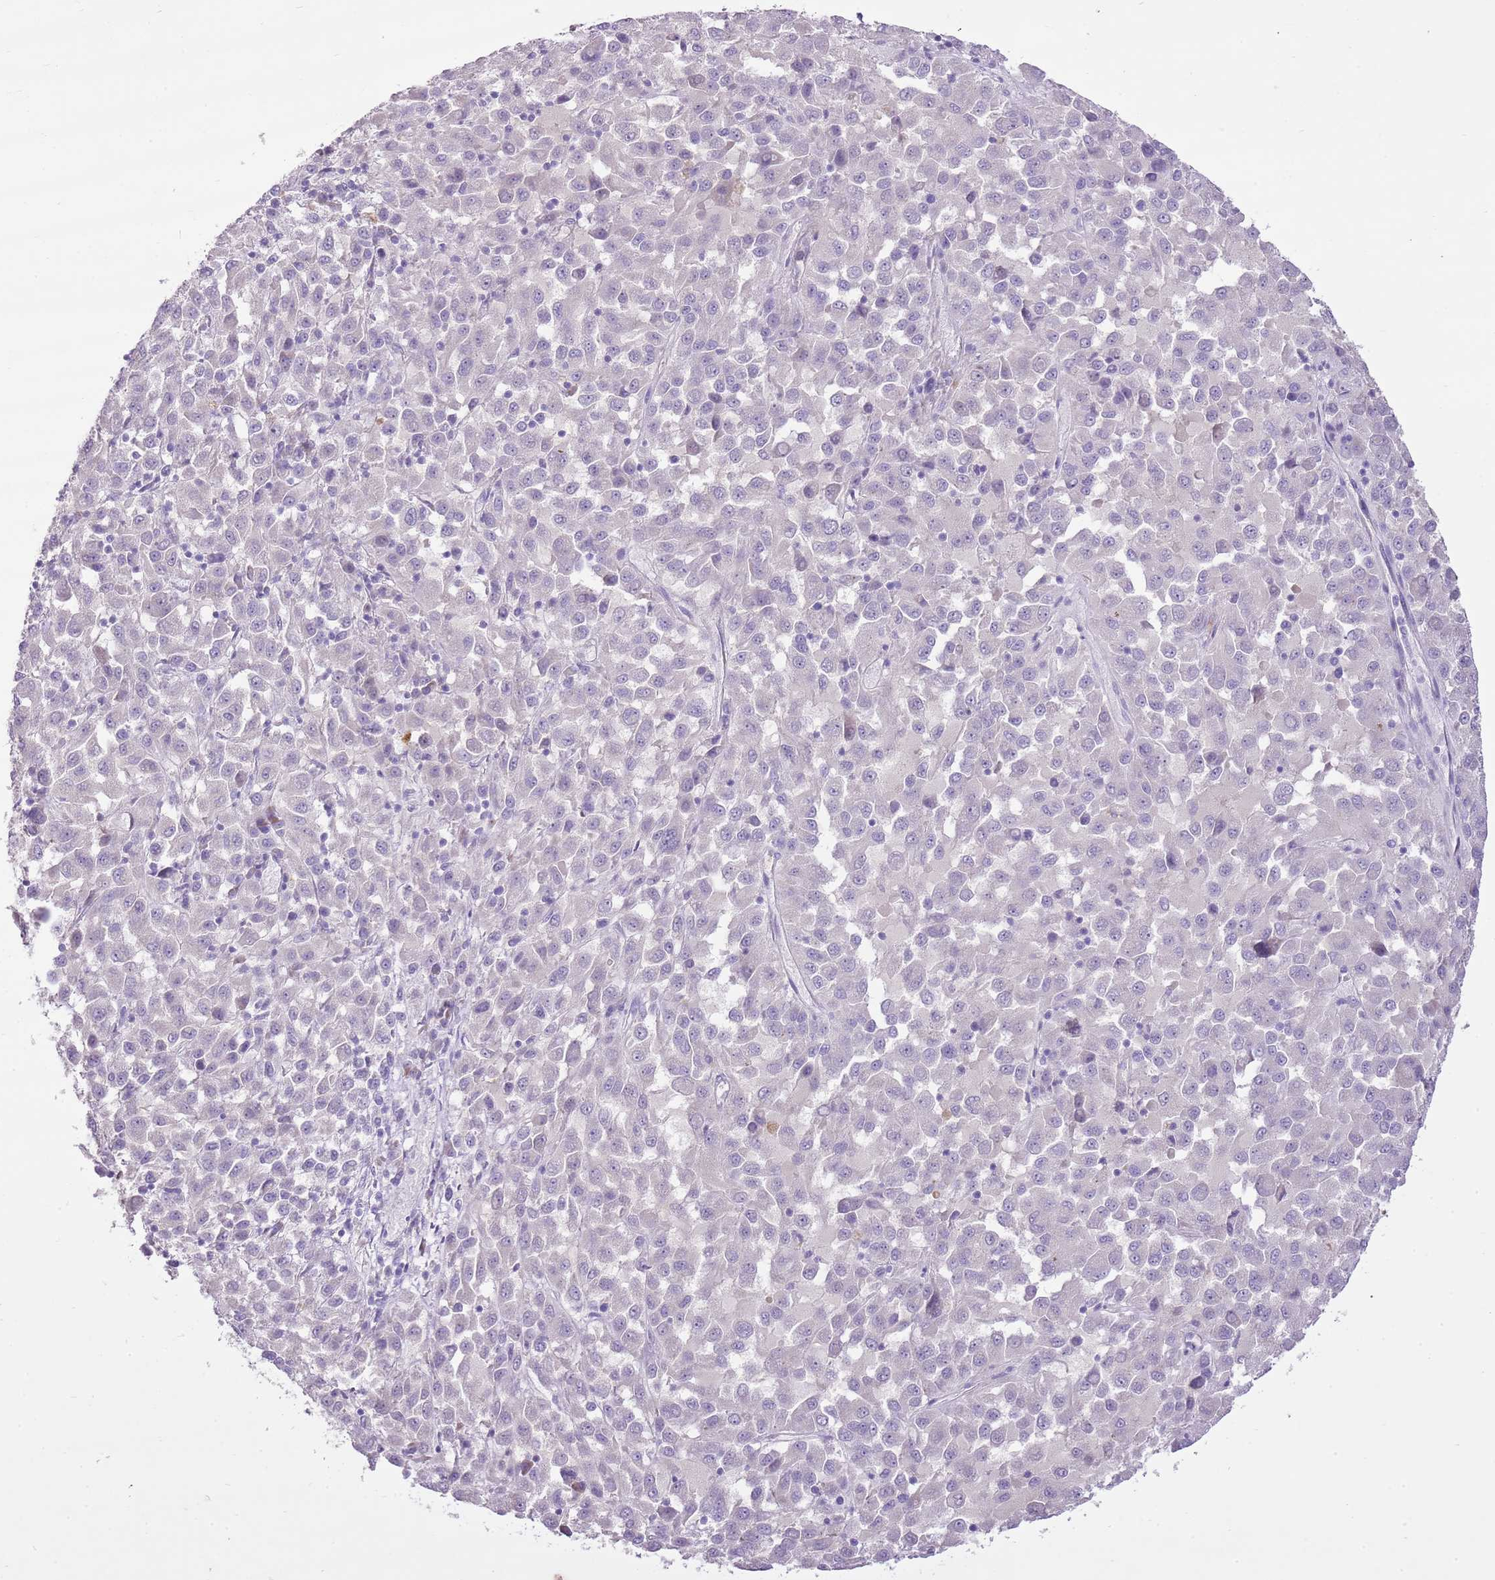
{"staining": {"intensity": "negative", "quantity": "none", "location": "none"}, "tissue": "melanoma", "cell_type": "Tumor cells", "image_type": "cancer", "snomed": [{"axis": "morphology", "description": "Malignant melanoma, Metastatic site"}, {"axis": "topography", "description": "Lung"}], "caption": "This image is of malignant melanoma (metastatic site) stained with IHC to label a protein in brown with the nuclei are counter-stained blue. There is no expression in tumor cells. (Stains: DAB (3,3'-diaminobenzidine) IHC with hematoxylin counter stain, Microscopy: brightfield microscopy at high magnification).", "gene": "XPO7", "patient": {"sex": "male", "age": 64}}